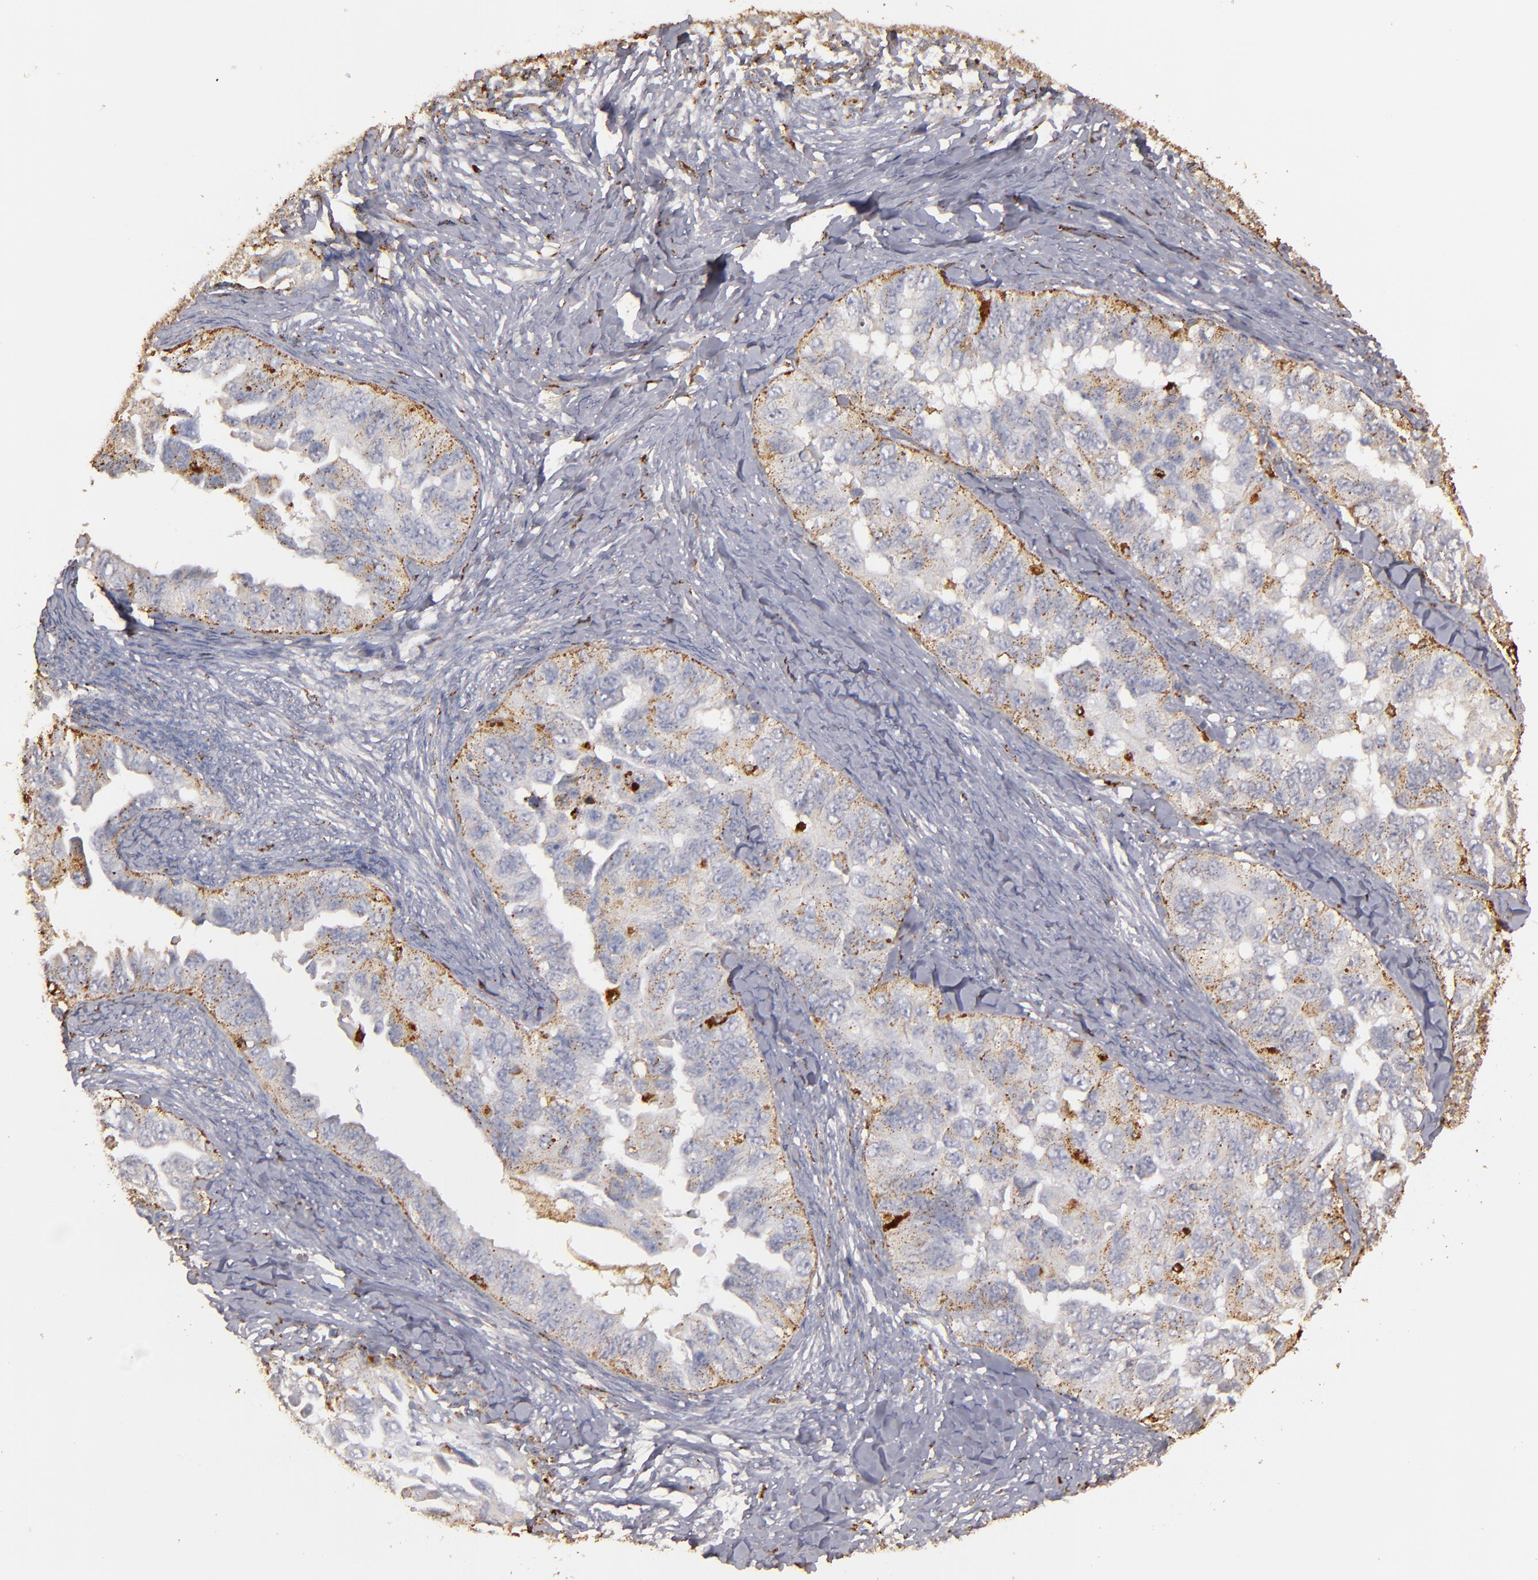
{"staining": {"intensity": "moderate", "quantity": "25%-75%", "location": "cytoplasmic/membranous"}, "tissue": "ovarian cancer", "cell_type": "Tumor cells", "image_type": "cancer", "snomed": [{"axis": "morphology", "description": "Cystadenocarcinoma, serous, NOS"}, {"axis": "topography", "description": "Ovary"}], "caption": "Serous cystadenocarcinoma (ovarian) tissue reveals moderate cytoplasmic/membranous staining in approximately 25%-75% of tumor cells", "gene": "TRAF1", "patient": {"sex": "female", "age": 82}}